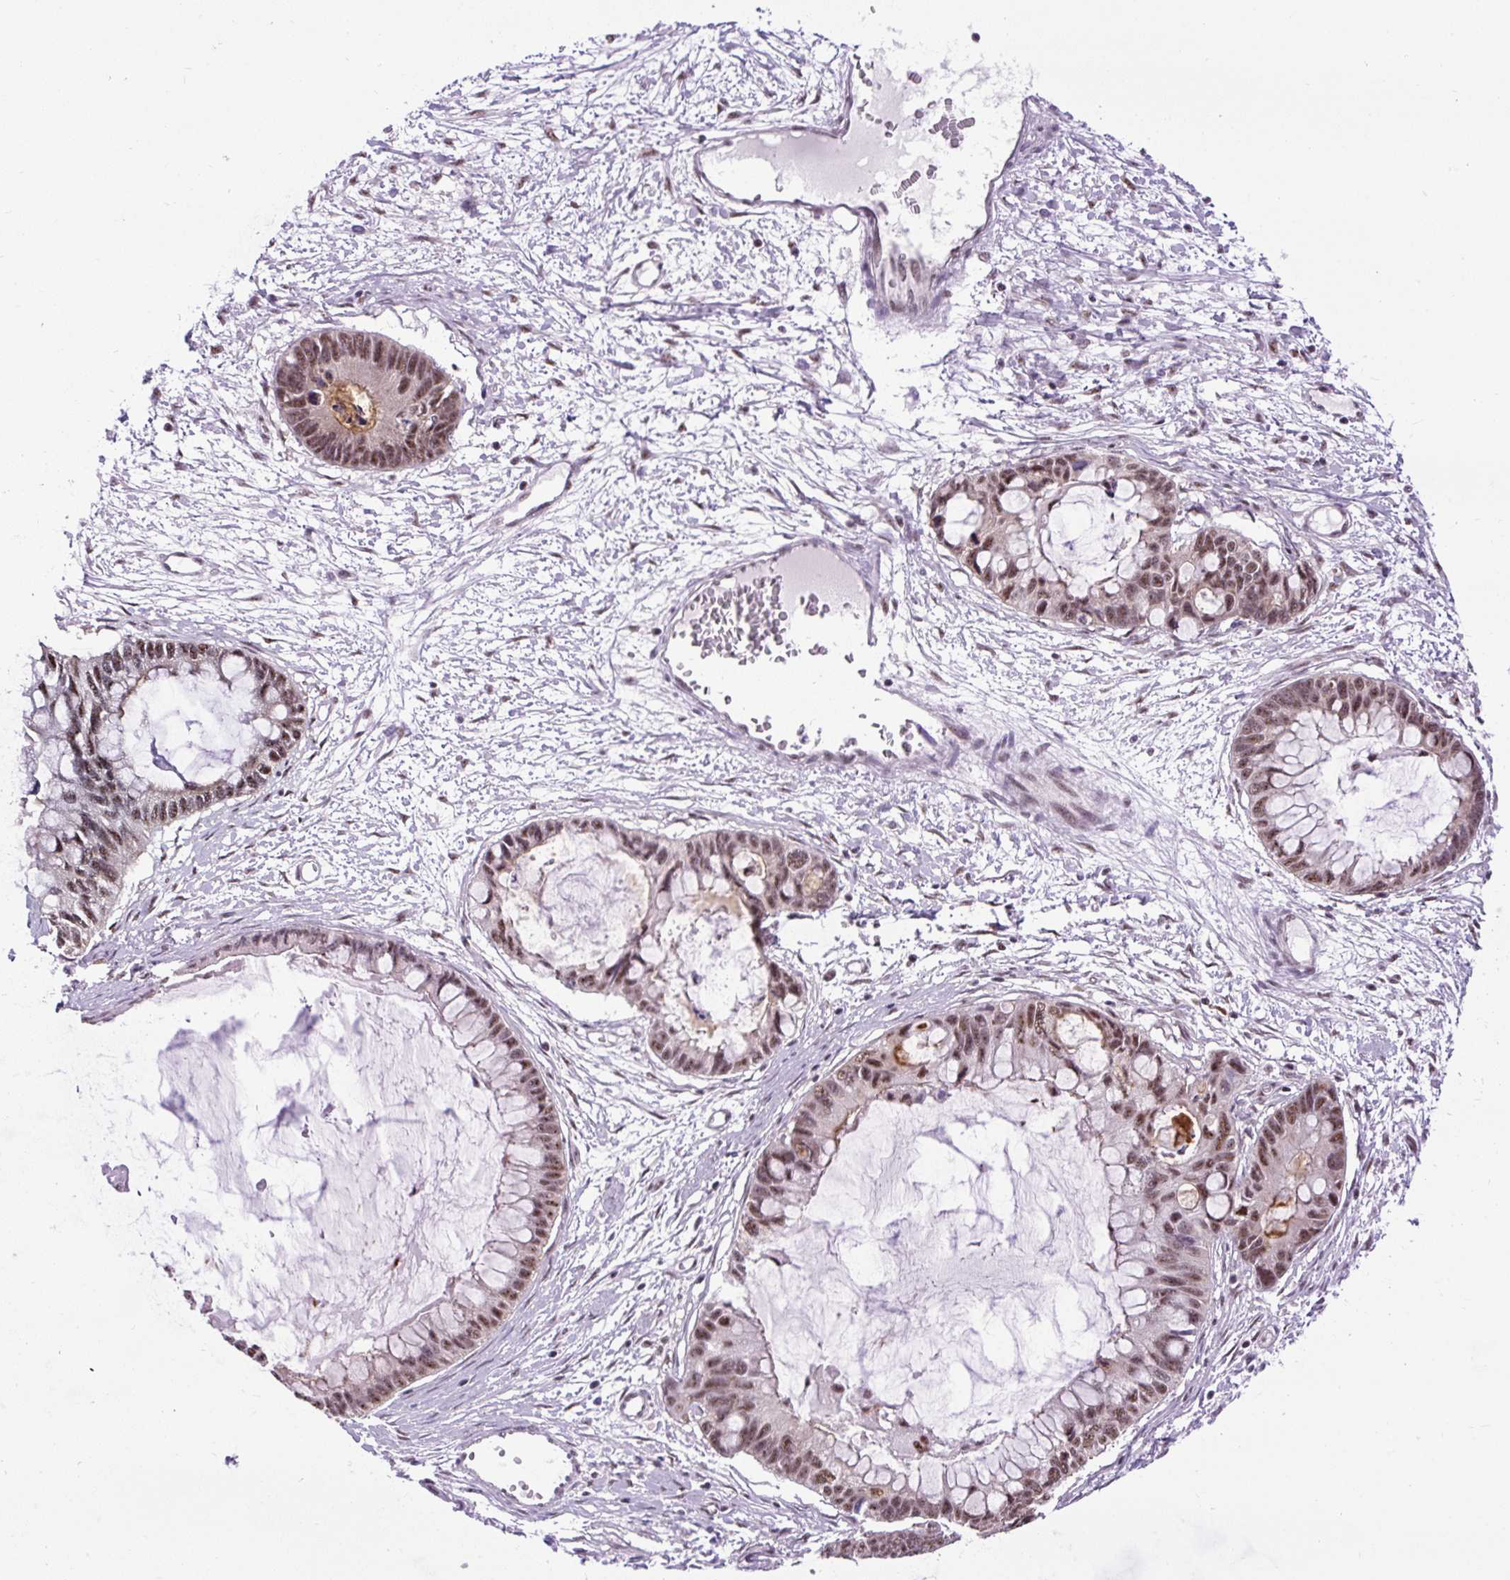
{"staining": {"intensity": "moderate", "quantity": ">75%", "location": "nuclear"}, "tissue": "ovarian cancer", "cell_type": "Tumor cells", "image_type": "cancer", "snomed": [{"axis": "morphology", "description": "Cystadenocarcinoma, mucinous, NOS"}, {"axis": "topography", "description": "Ovary"}], "caption": "High-magnification brightfield microscopy of ovarian cancer (mucinous cystadenocarcinoma) stained with DAB (brown) and counterstained with hematoxylin (blue). tumor cells exhibit moderate nuclear staining is present in about>75% of cells. Immunohistochemistry stains the protein in brown and the nuclei are stained blue.", "gene": "SMC5", "patient": {"sex": "female", "age": 63}}